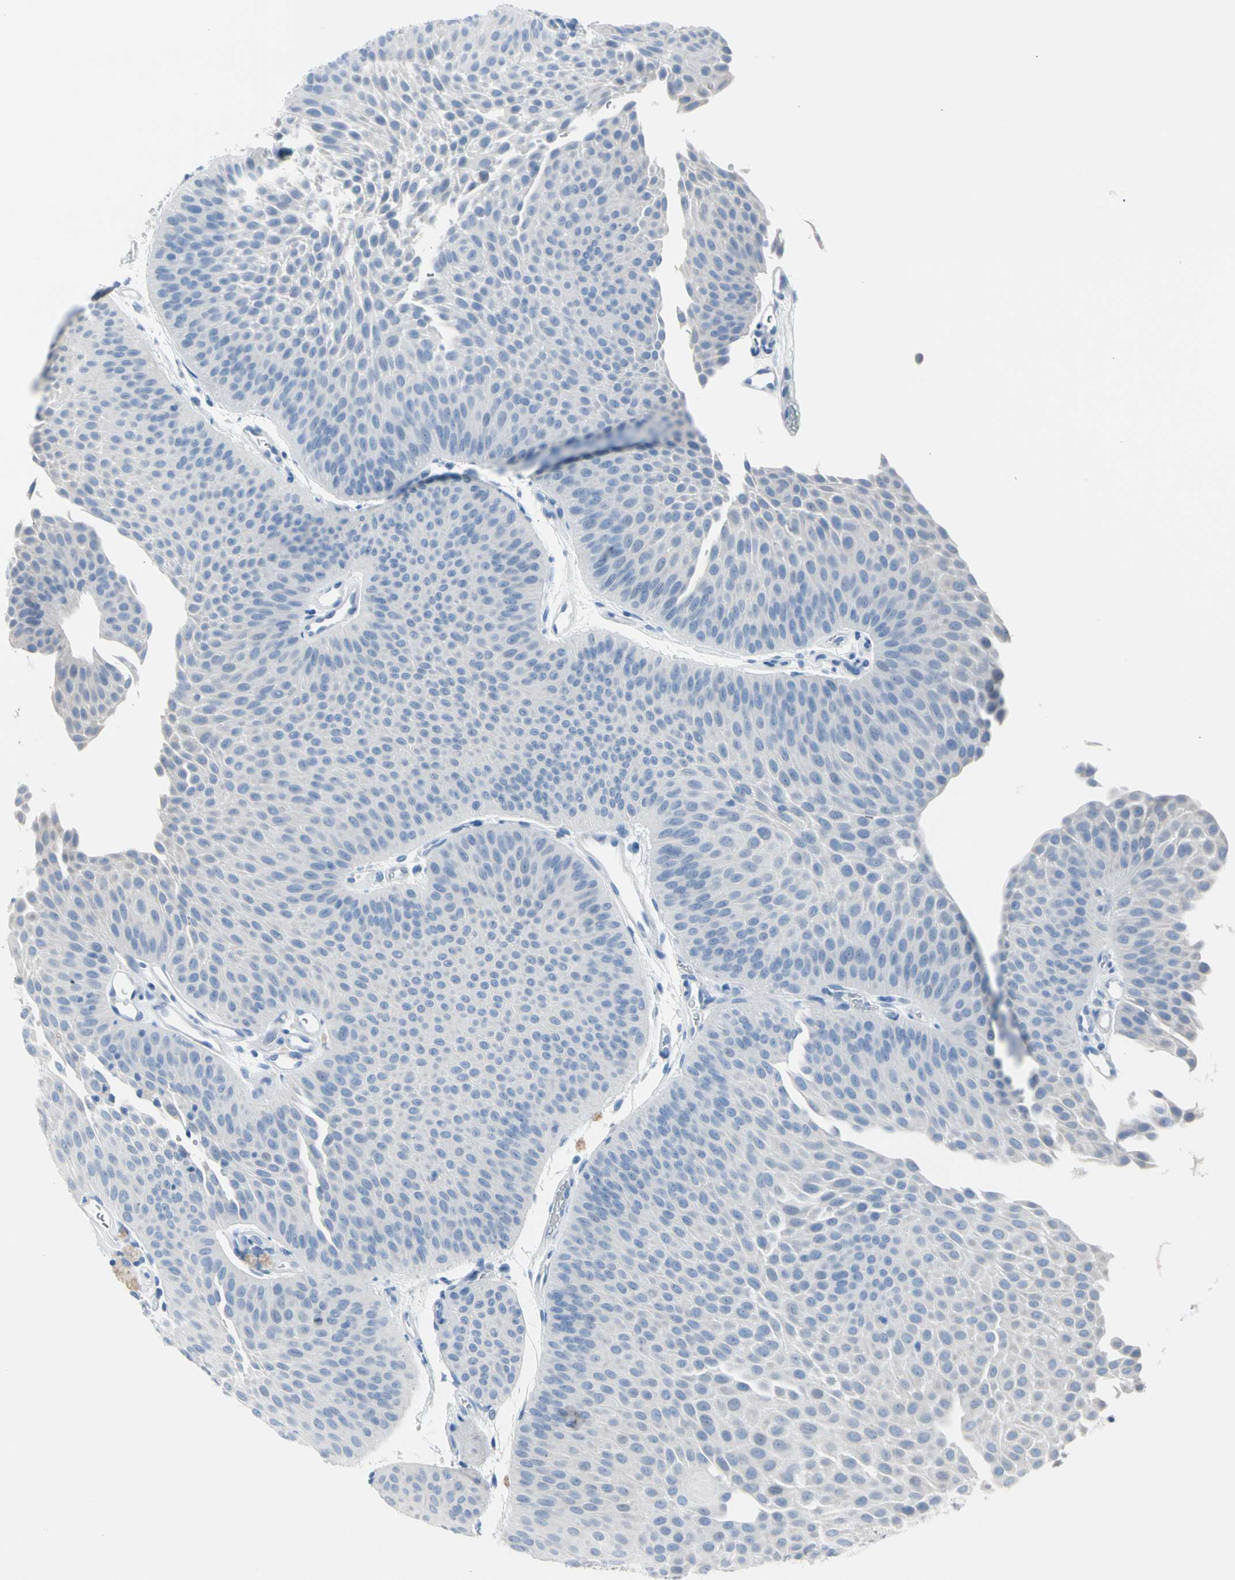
{"staining": {"intensity": "negative", "quantity": "none", "location": "none"}, "tissue": "urothelial cancer", "cell_type": "Tumor cells", "image_type": "cancer", "snomed": [{"axis": "morphology", "description": "Urothelial carcinoma, Low grade"}, {"axis": "topography", "description": "Urinary bladder"}], "caption": "High magnification brightfield microscopy of urothelial cancer stained with DAB (brown) and counterstained with hematoxylin (blue): tumor cells show no significant expression. Nuclei are stained in blue.", "gene": "TPO", "patient": {"sex": "female", "age": 60}}